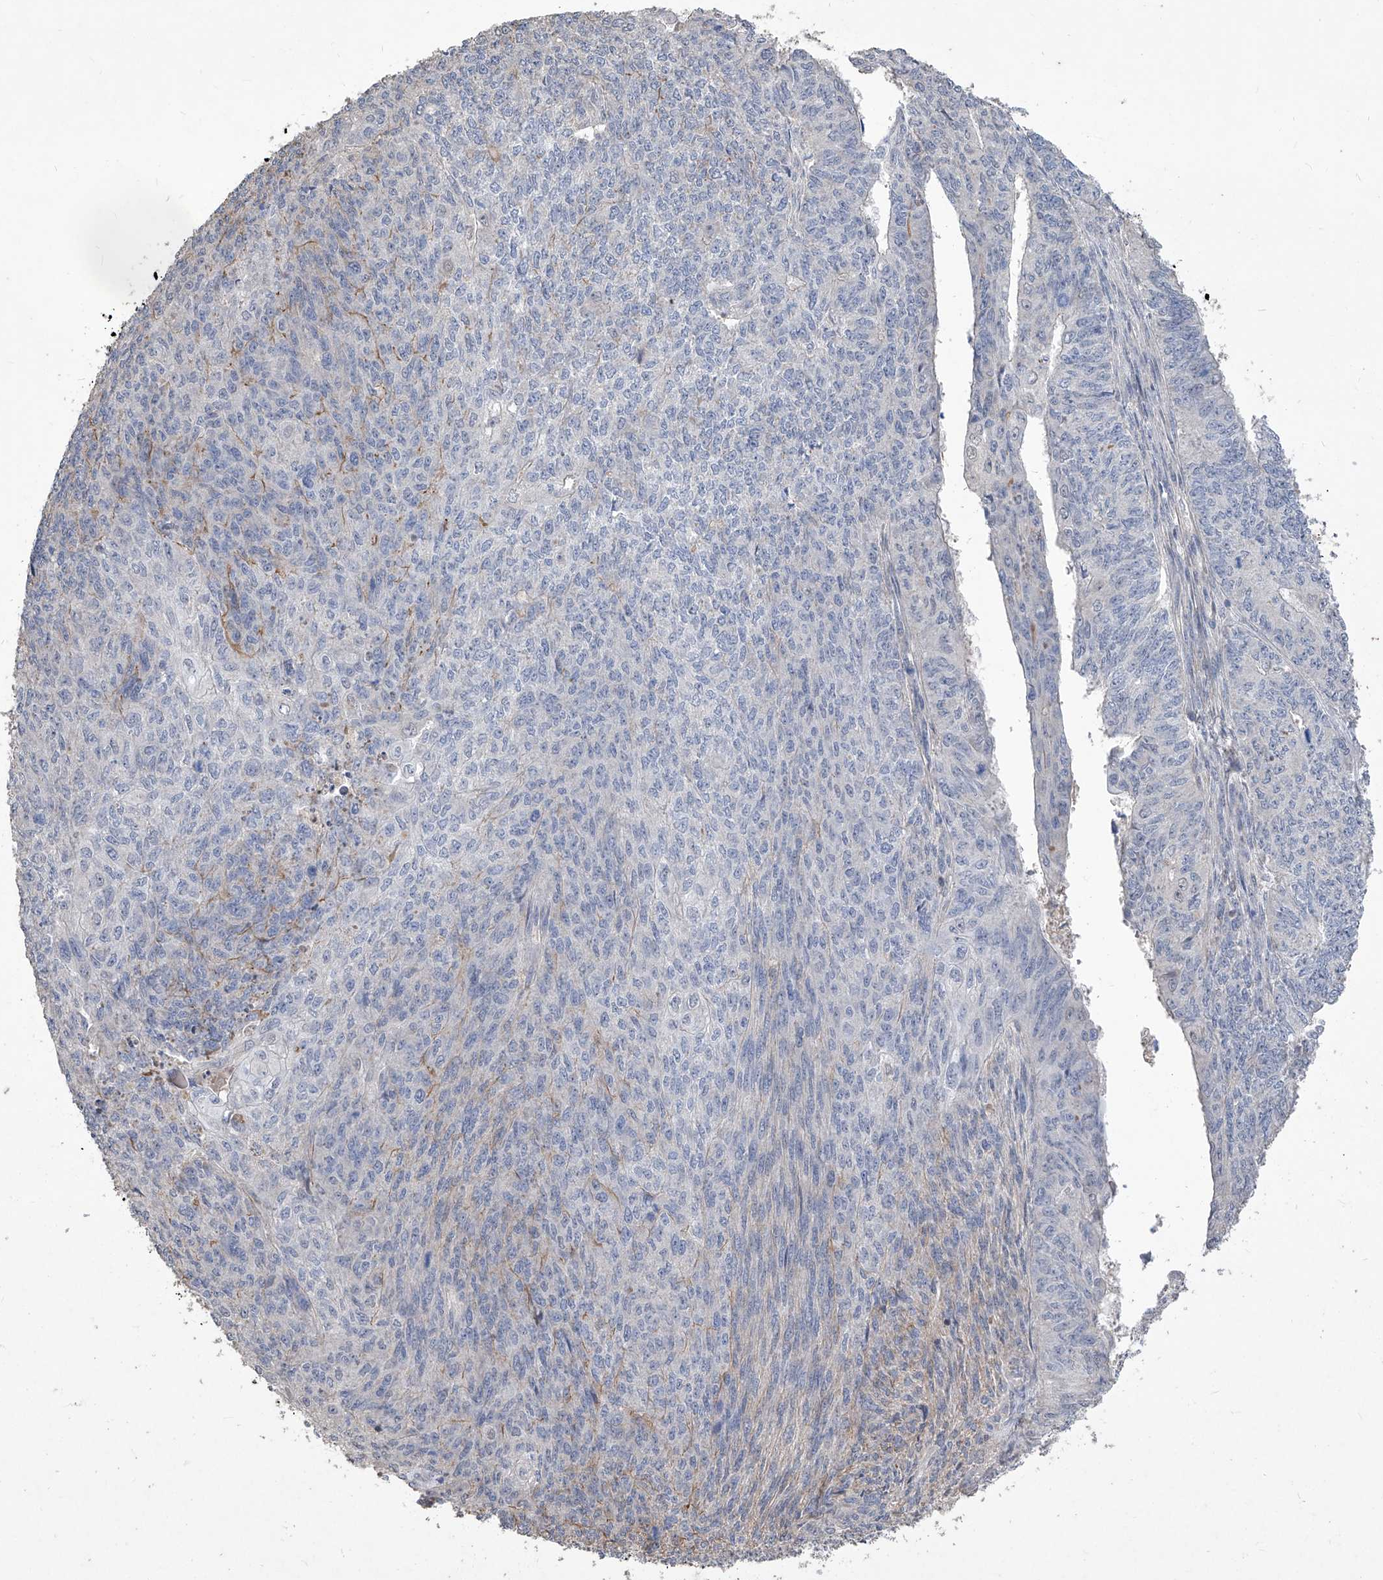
{"staining": {"intensity": "negative", "quantity": "none", "location": "none"}, "tissue": "endometrial cancer", "cell_type": "Tumor cells", "image_type": "cancer", "snomed": [{"axis": "morphology", "description": "Adenocarcinoma, NOS"}, {"axis": "topography", "description": "Endometrium"}], "caption": "The immunohistochemistry image has no significant positivity in tumor cells of adenocarcinoma (endometrial) tissue. (Brightfield microscopy of DAB (3,3'-diaminobenzidine) immunohistochemistry (IHC) at high magnification).", "gene": "TXNIP", "patient": {"sex": "female", "age": 32}}